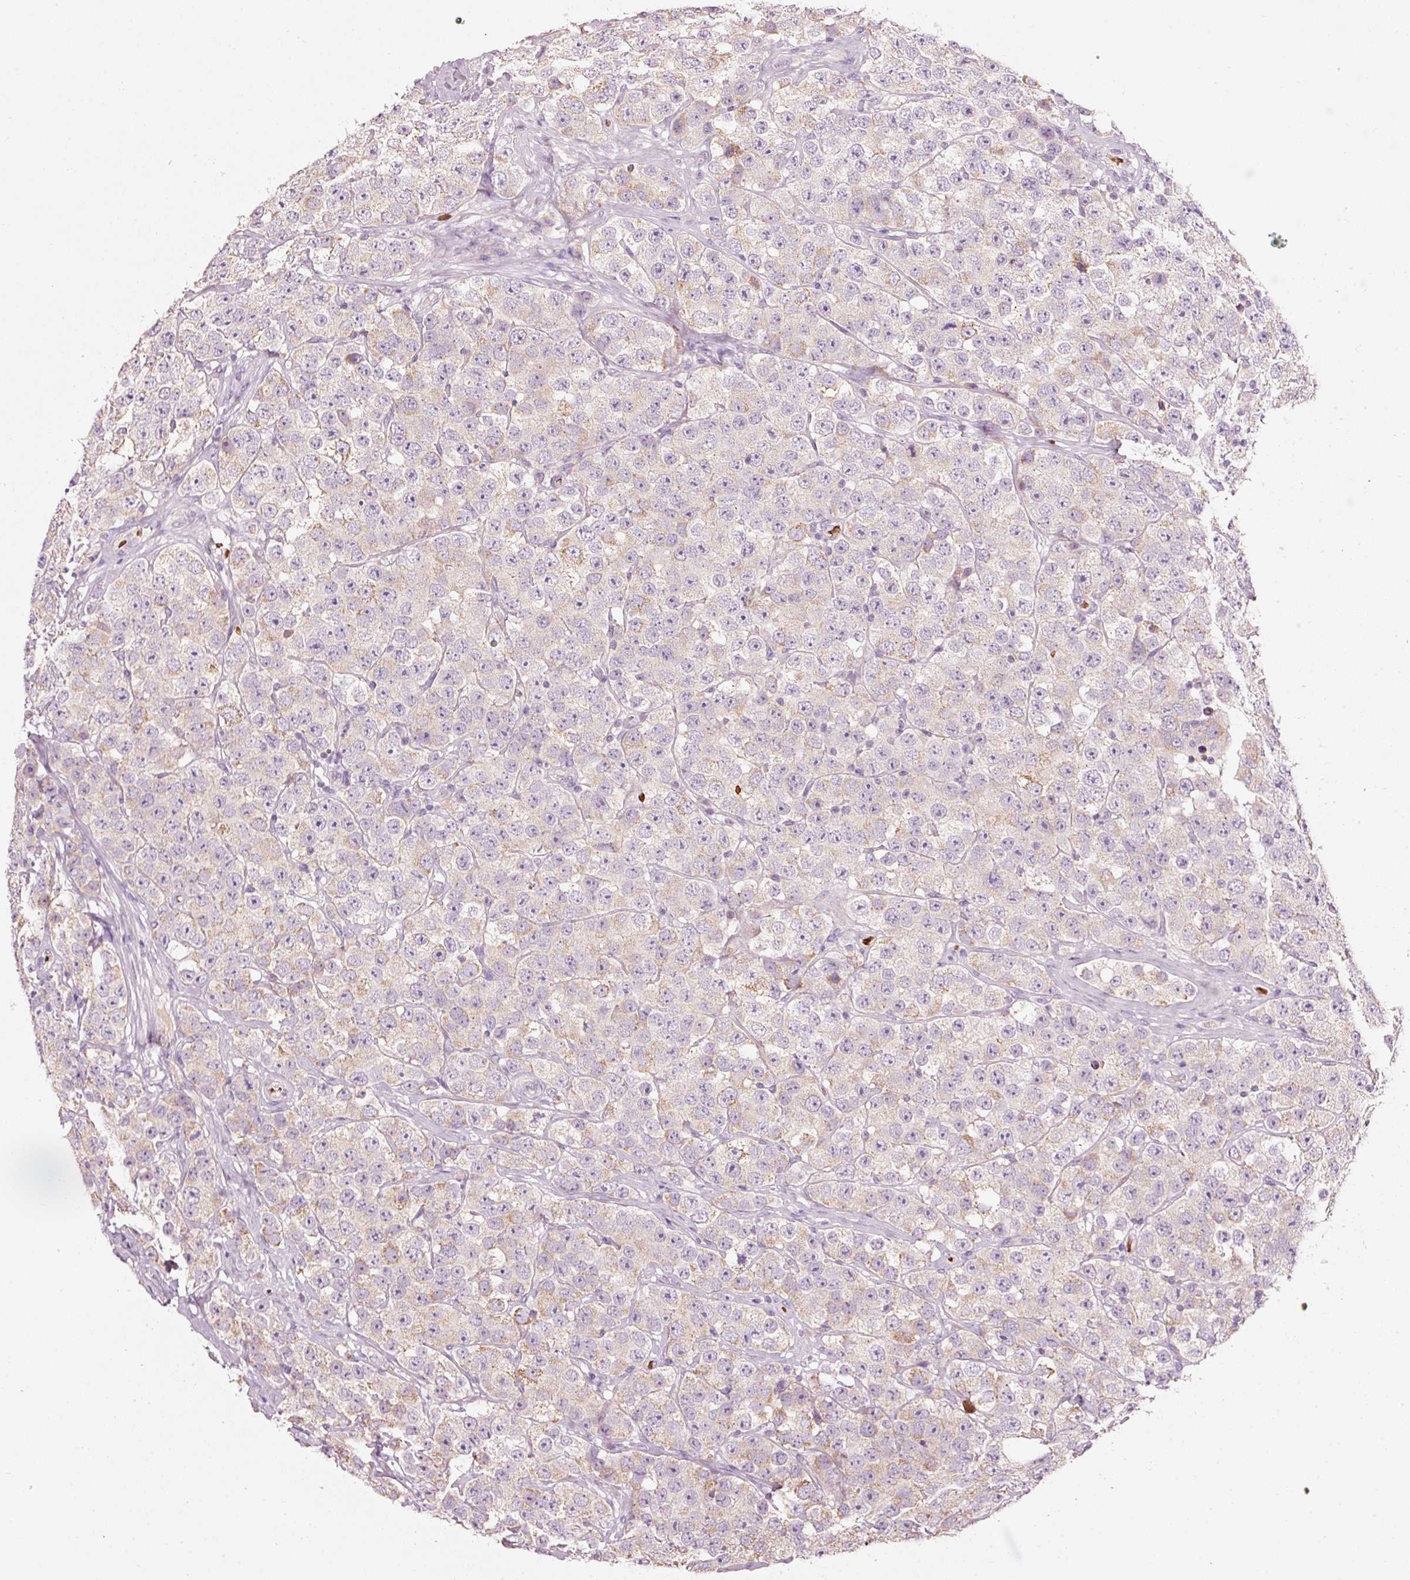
{"staining": {"intensity": "moderate", "quantity": "<25%", "location": "cytoplasmic/membranous"}, "tissue": "testis cancer", "cell_type": "Tumor cells", "image_type": "cancer", "snomed": [{"axis": "morphology", "description": "Seminoma, NOS"}, {"axis": "topography", "description": "Testis"}], "caption": "Immunohistochemical staining of human testis seminoma demonstrates low levels of moderate cytoplasmic/membranous expression in approximately <25% of tumor cells.", "gene": "LDHAL6B", "patient": {"sex": "male", "age": 28}}